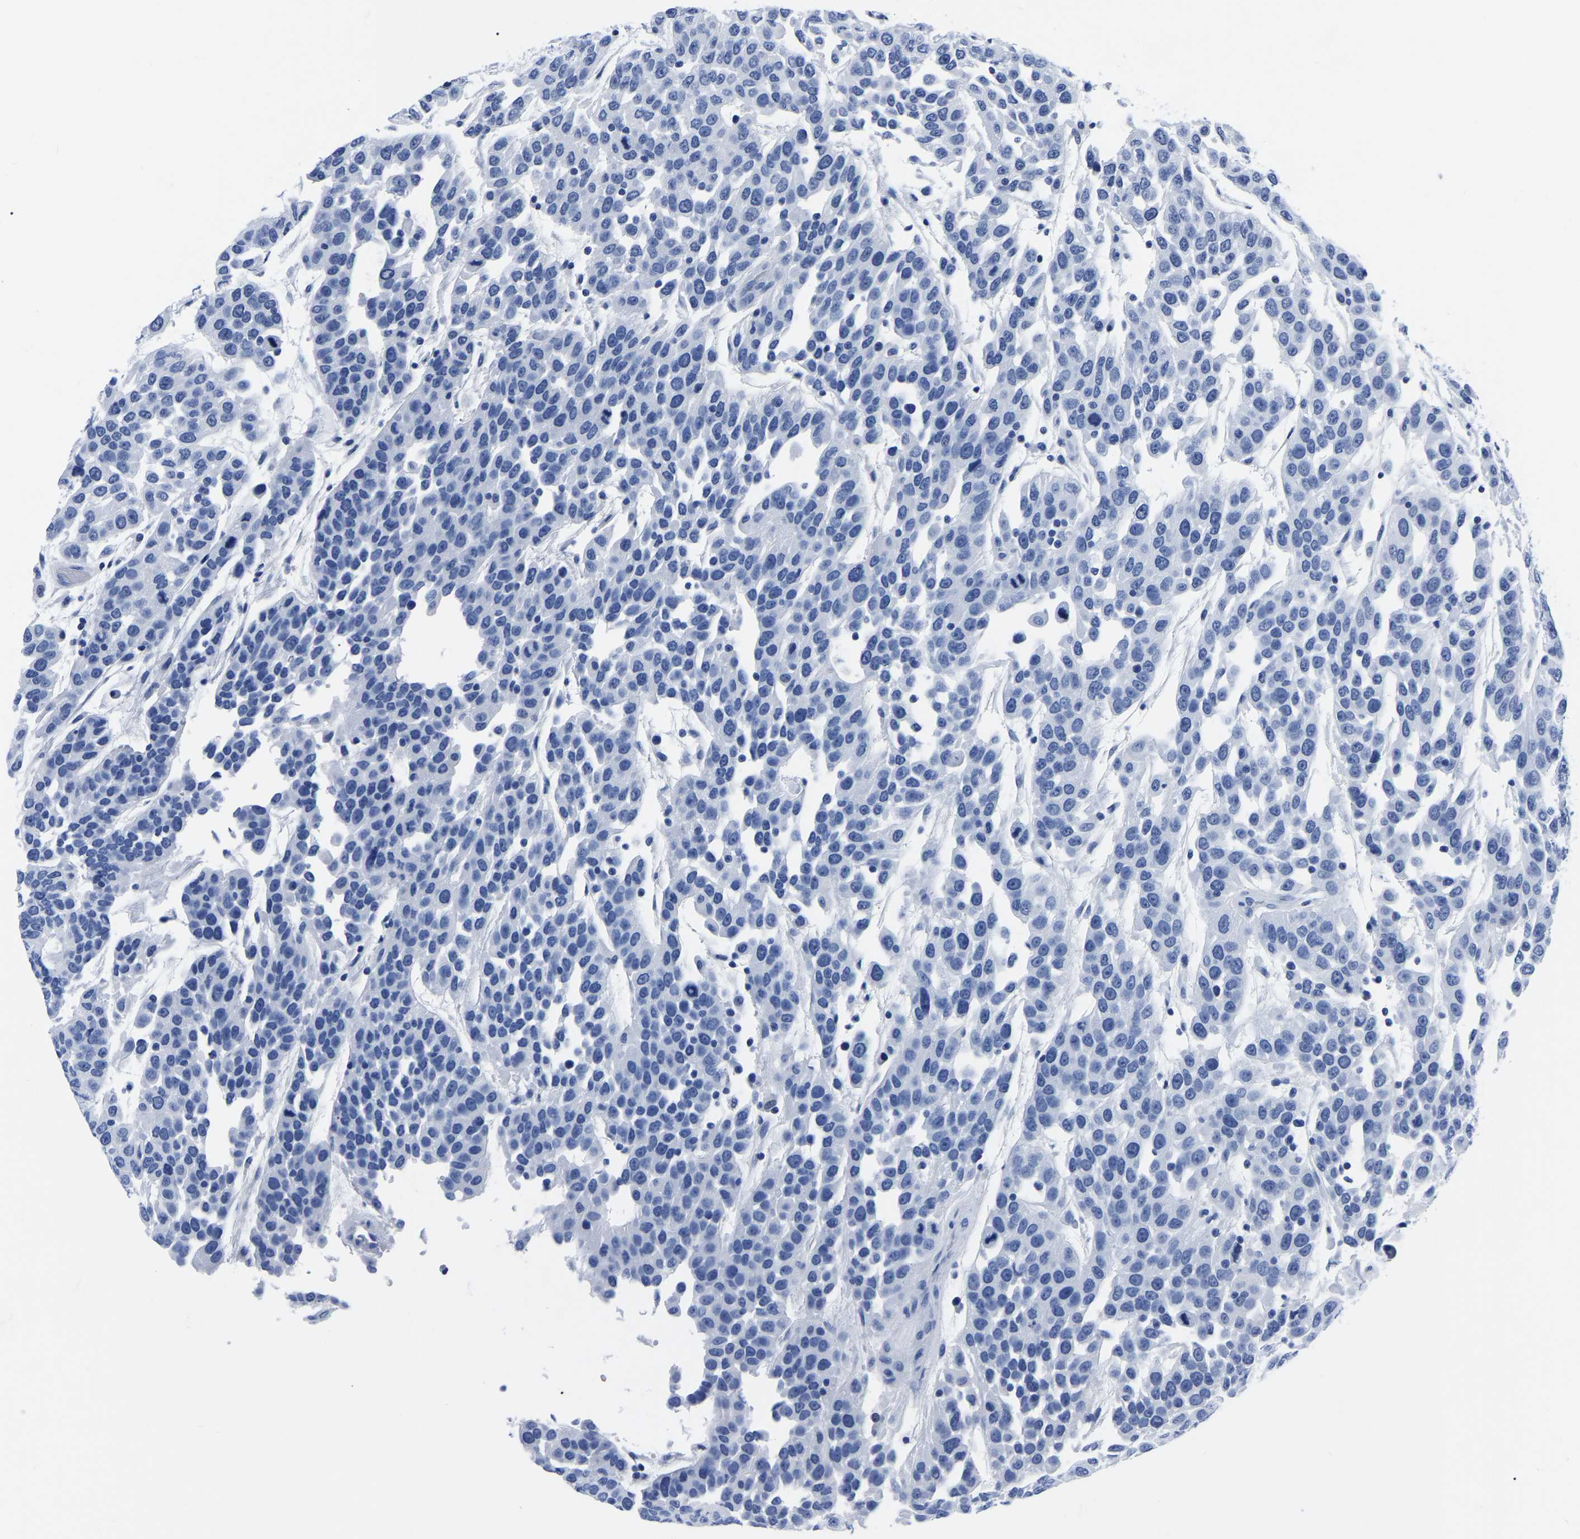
{"staining": {"intensity": "negative", "quantity": "none", "location": "none"}, "tissue": "urothelial cancer", "cell_type": "Tumor cells", "image_type": "cancer", "snomed": [{"axis": "morphology", "description": "Urothelial carcinoma, High grade"}, {"axis": "topography", "description": "Urinary bladder"}], "caption": "IHC of human urothelial carcinoma (high-grade) exhibits no expression in tumor cells.", "gene": "IMPG2", "patient": {"sex": "female", "age": 80}}